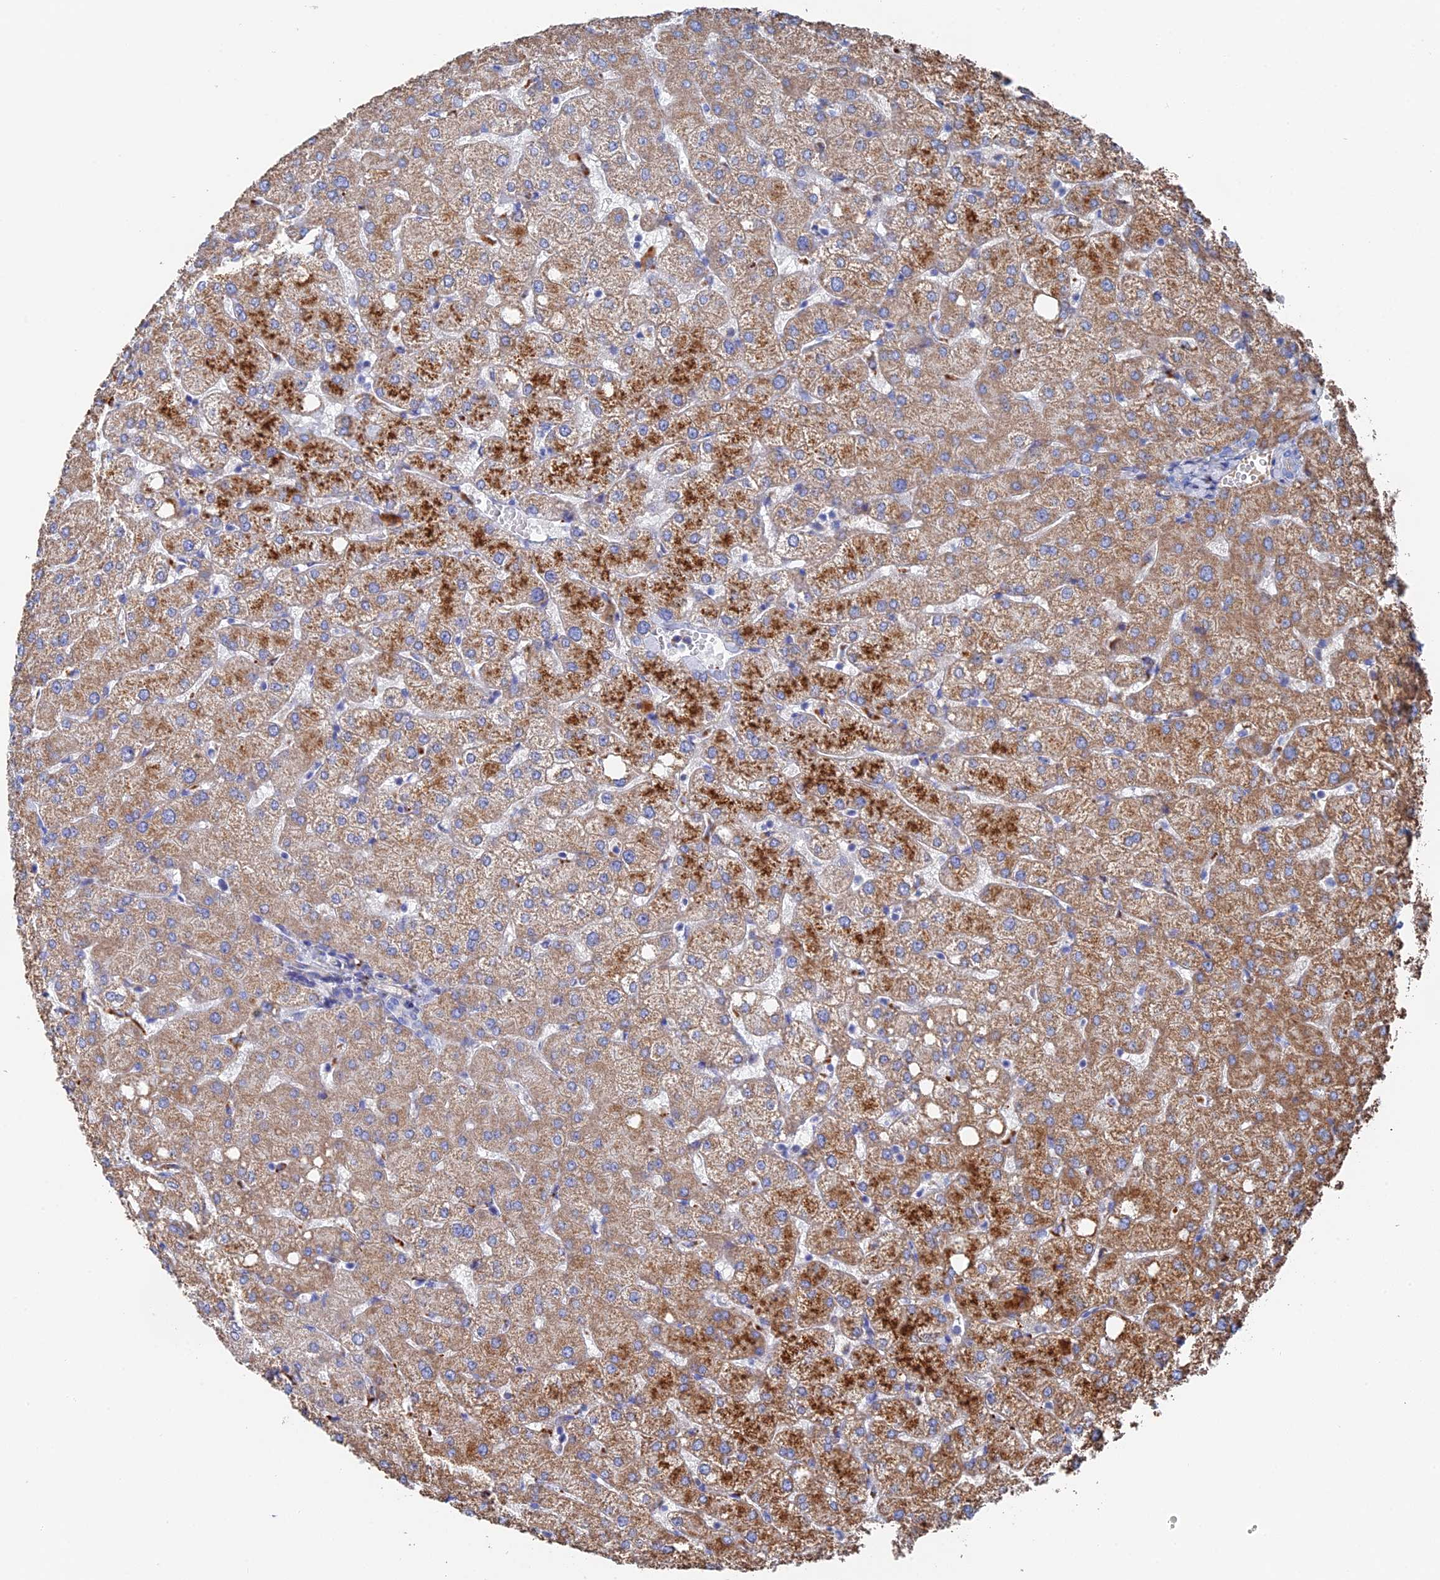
{"staining": {"intensity": "negative", "quantity": "none", "location": "none"}, "tissue": "liver", "cell_type": "Cholangiocytes", "image_type": "normal", "snomed": [{"axis": "morphology", "description": "Normal tissue, NOS"}, {"axis": "topography", "description": "Liver"}], "caption": "There is no significant staining in cholangiocytes of liver. (DAB immunohistochemistry with hematoxylin counter stain).", "gene": "STRA6", "patient": {"sex": "female", "age": 54}}